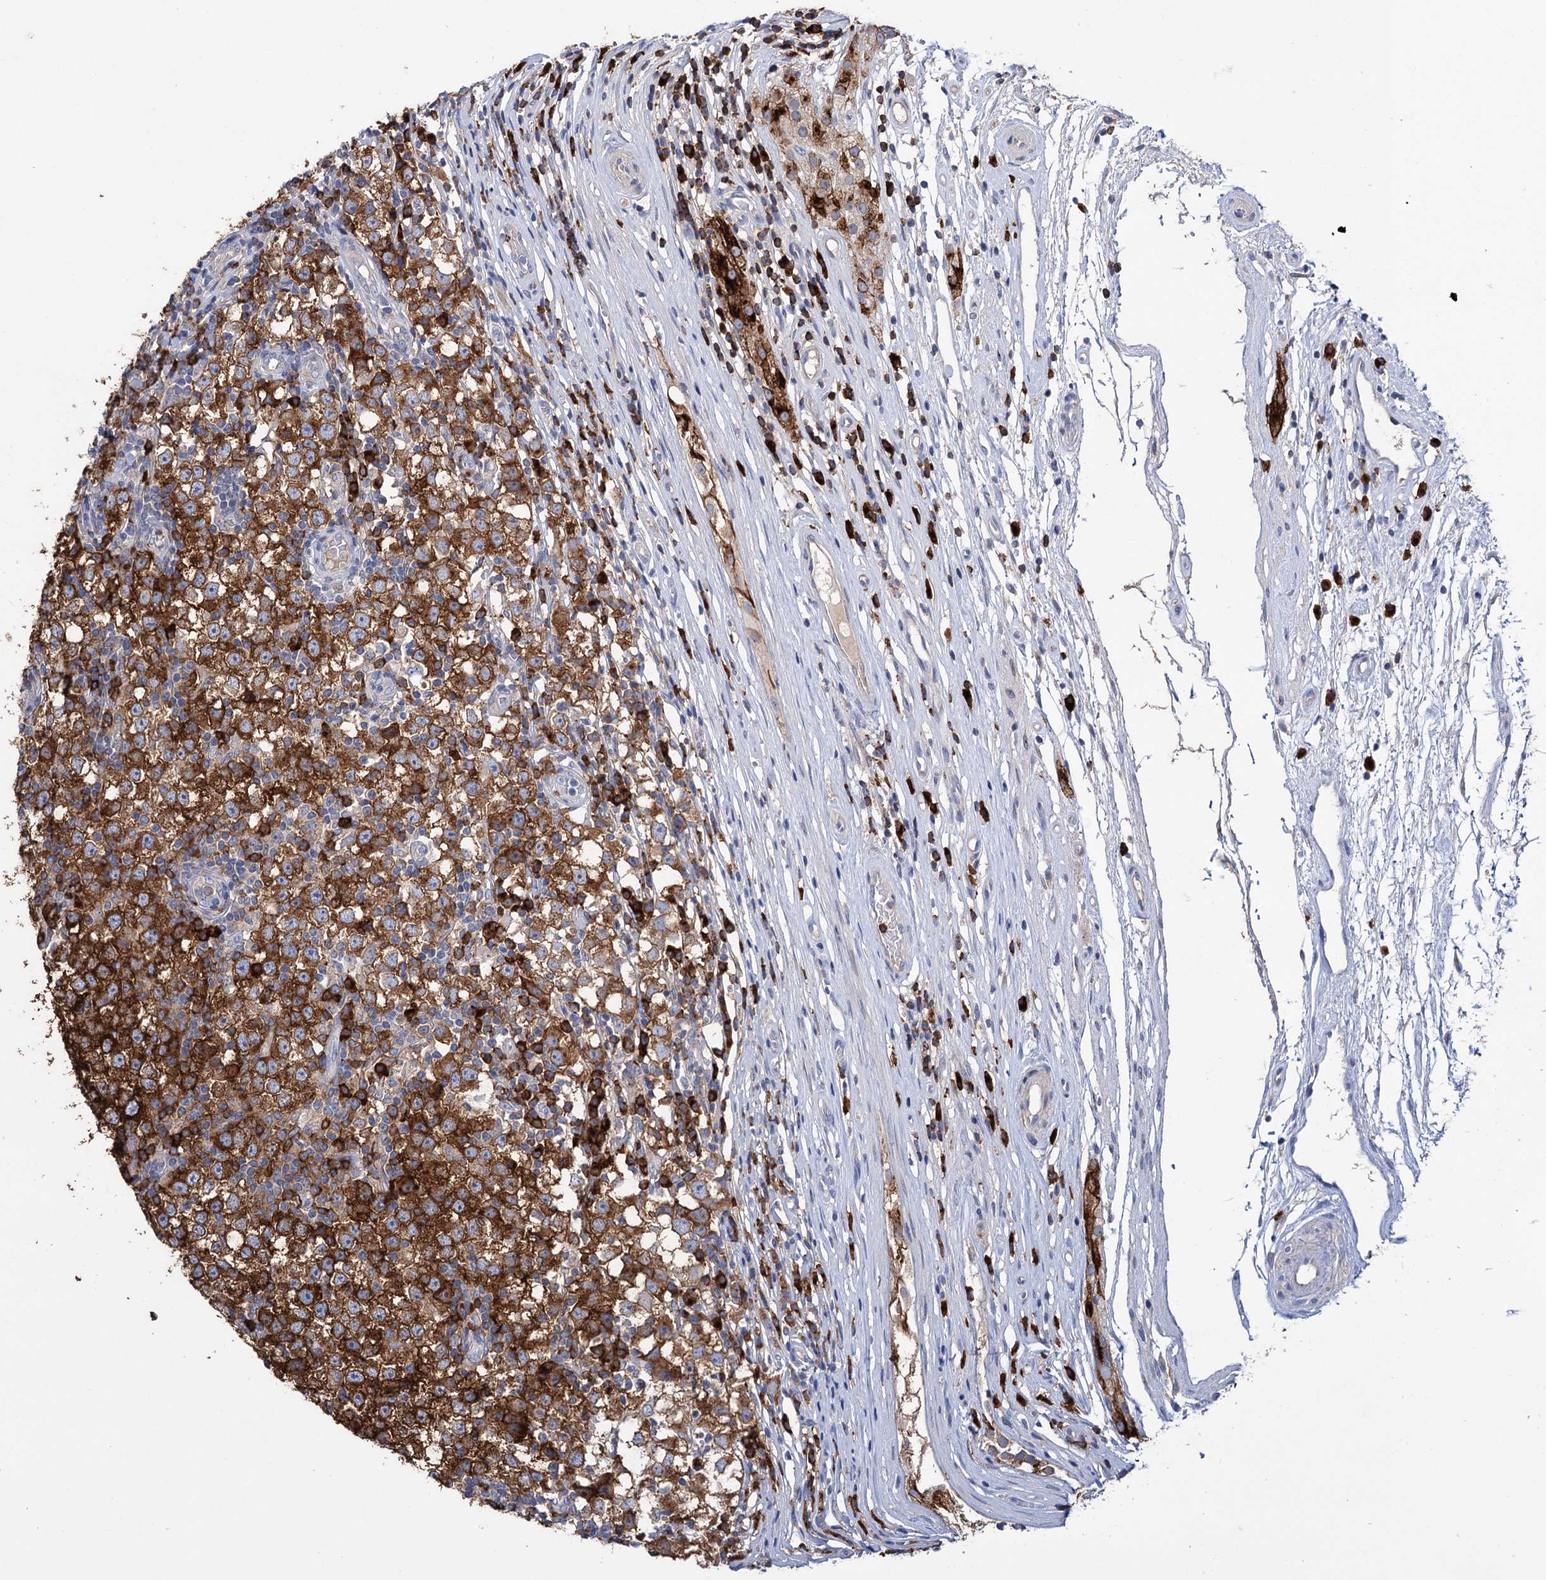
{"staining": {"intensity": "strong", "quantity": ">75%", "location": "cytoplasmic/membranous"}, "tissue": "testis cancer", "cell_type": "Tumor cells", "image_type": "cancer", "snomed": [{"axis": "morphology", "description": "Seminoma, NOS"}, {"axis": "topography", "description": "Testis"}], "caption": "This photomicrograph exhibits immunohistochemistry staining of human seminoma (testis), with high strong cytoplasmic/membranous staining in about >75% of tumor cells.", "gene": "BBS4", "patient": {"sex": "male", "age": 65}}